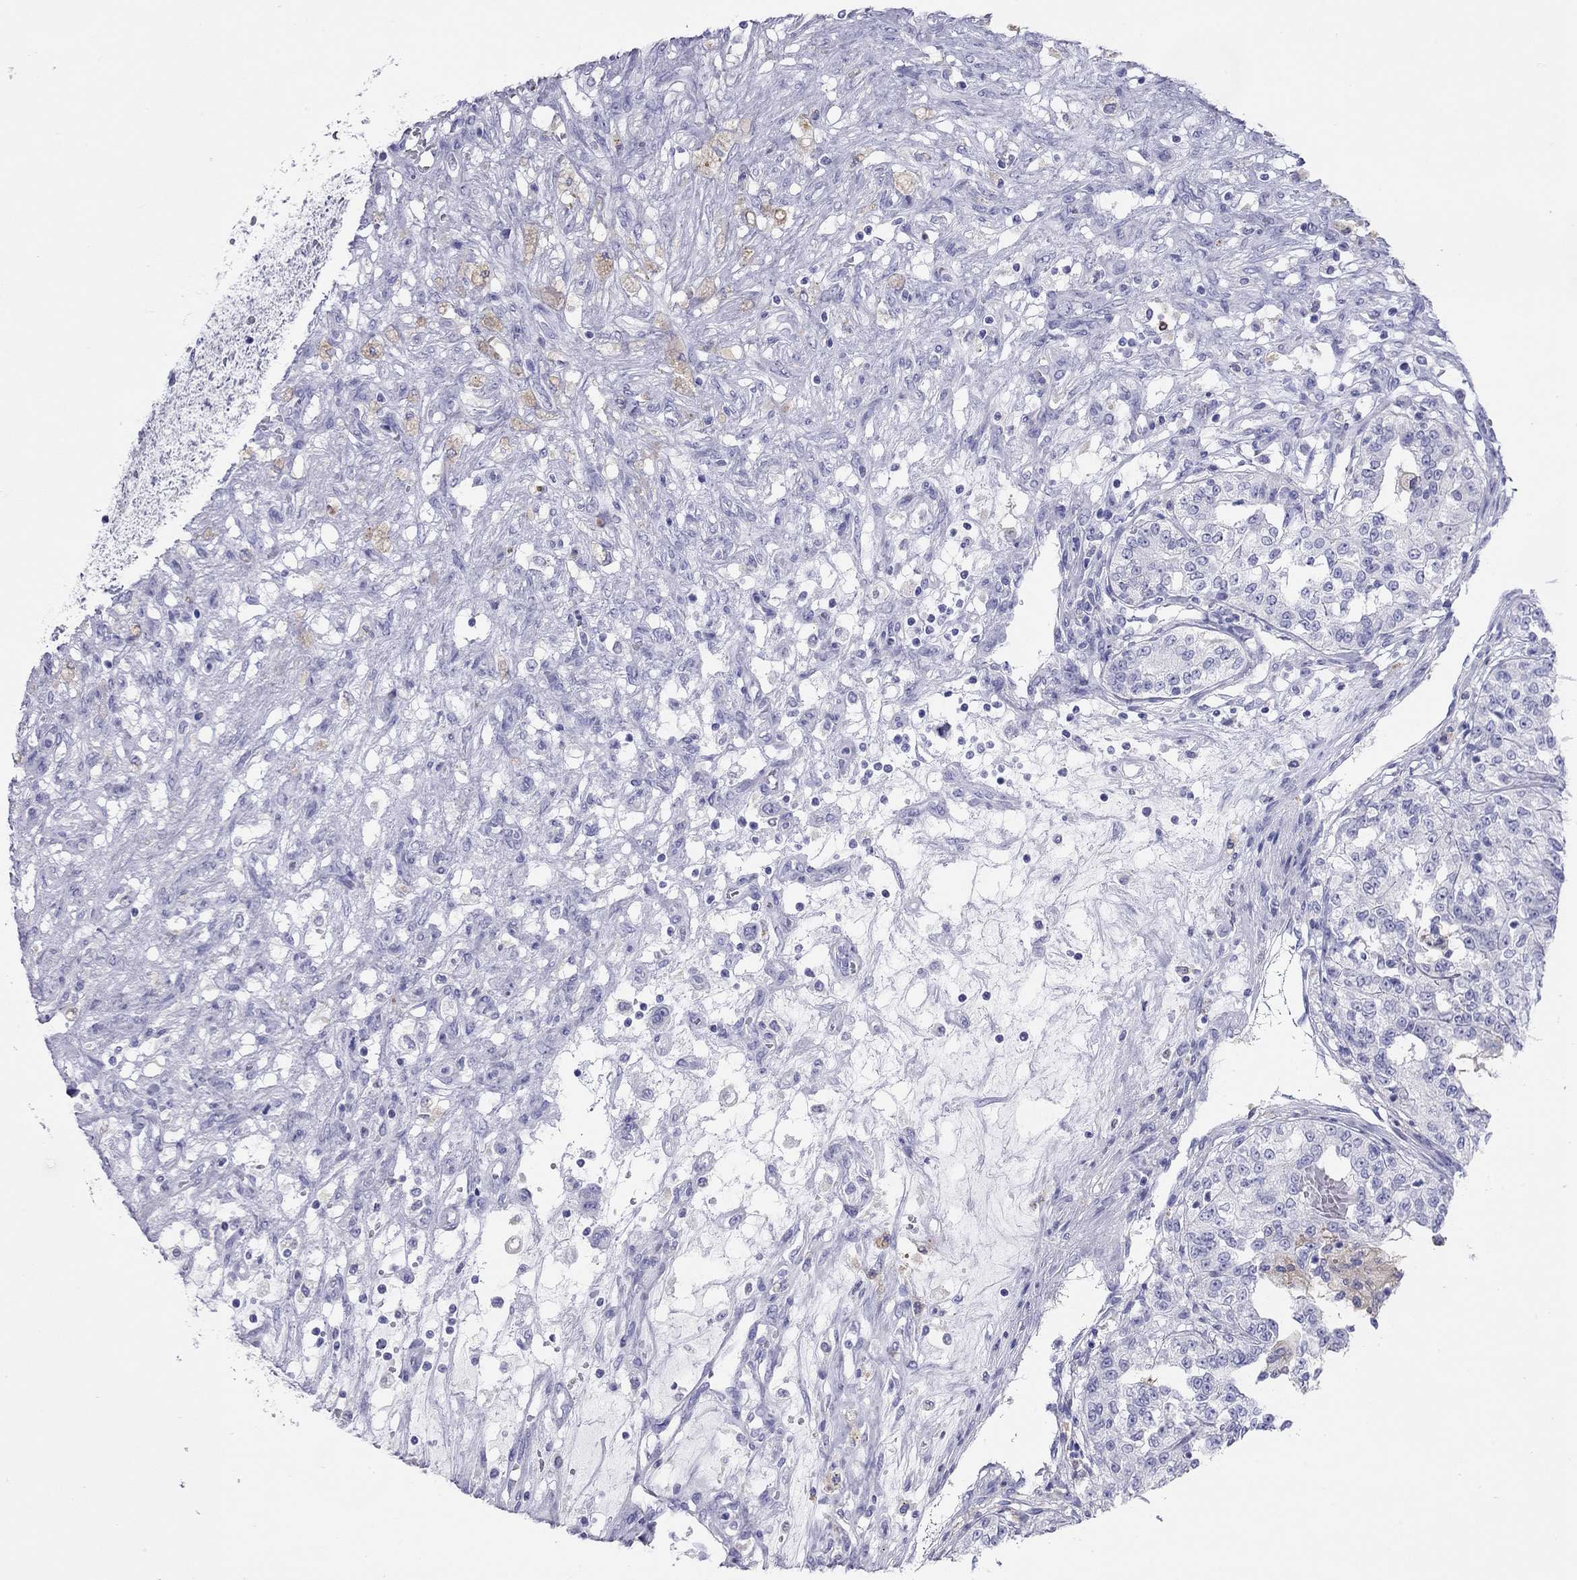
{"staining": {"intensity": "negative", "quantity": "none", "location": "none"}, "tissue": "renal cancer", "cell_type": "Tumor cells", "image_type": "cancer", "snomed": [{"axis": "morphology", "description": "Adenocarcinoma, NOS"}, {"axis": "topography", "description": "Kidney"}], "caption": "Renal cancer (adenocarcinoma) stained for a protein using immunohistochemistry shows no positivity tumor cells.", "gene": "HLA-DQB2", "patient": {"sex": "female", "age": 63}}